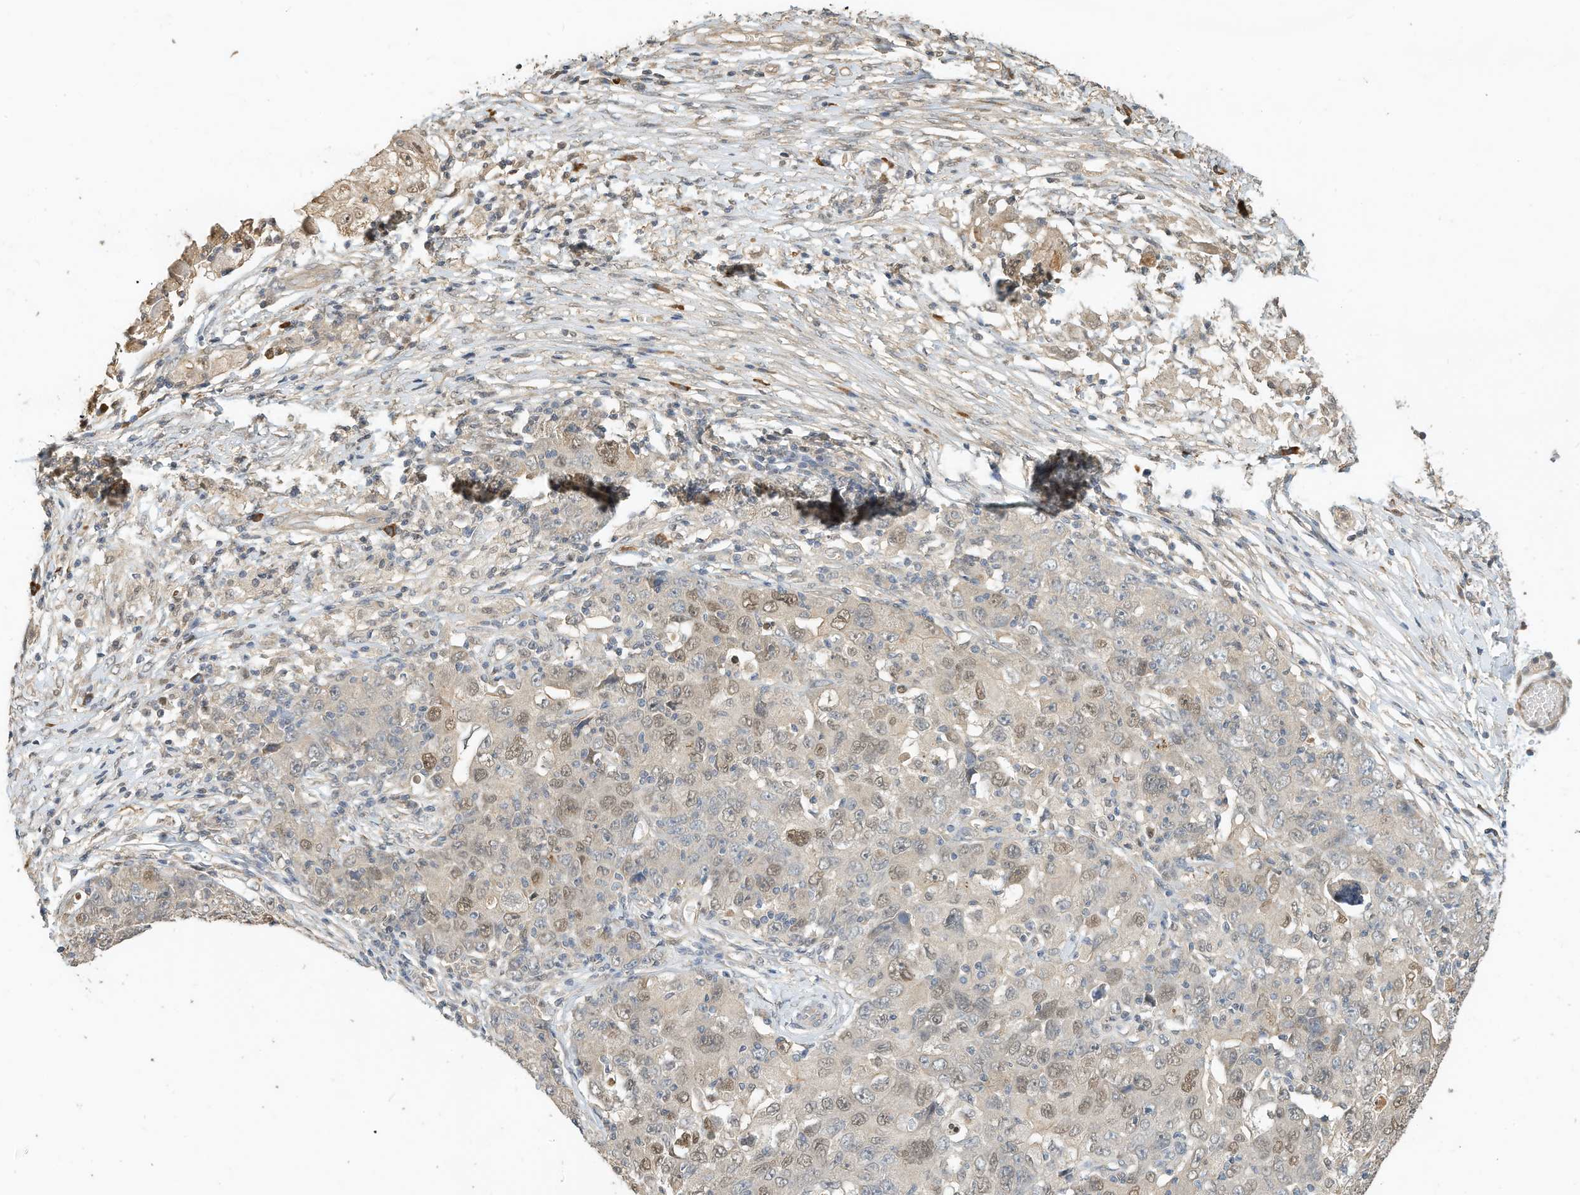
{"staining": {"intensity": "weak", "quantity": "25%-75%", "location": "cytoplasmic/membranous,nuclear"}, "tissue": "ovarian cancer", "cell_type": "Tumor cells", "image_type": "cancer", "snomed": [{"axis": "morphology", "description": "Carcinoma, endometroid"}, {"axis": "topography", "description": "Ovary"}], "caption": "Protein staining of endometroid carcinoma (ovarian) tissue demonstrates weak cytoplasmic/membranous and nuclear positivity in approximately 25%-75% of tumor cells.", "gene": "OFD1", "patient": {"sex": "female", "age": 42}}